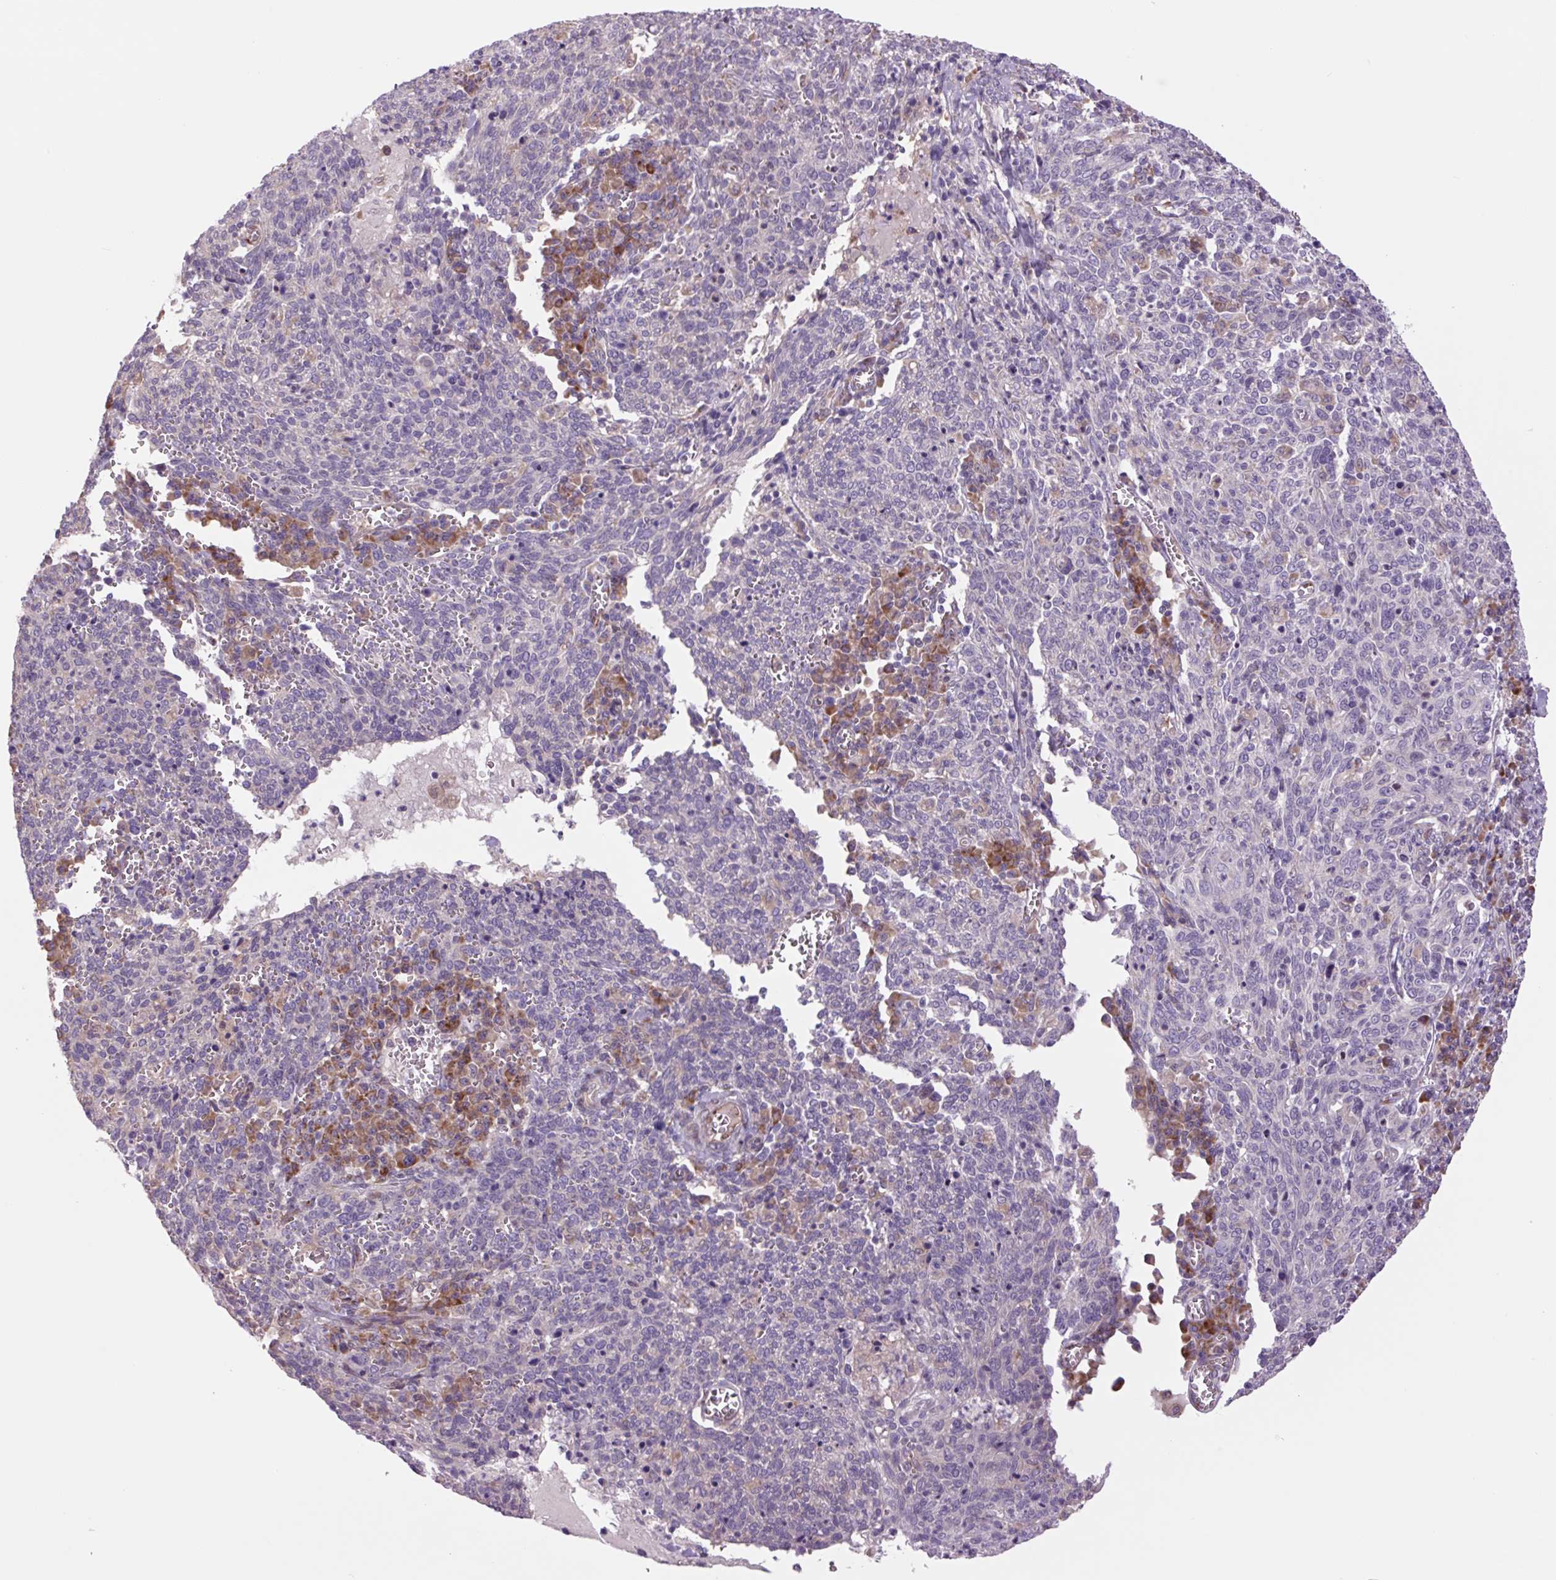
{"staining": {"intensity": "negative", "quantity": "none", "location": "none"}, "tissue": "cervical cancer", "cell_type": "Tumor cells", "image_type": "cancer", "snomed": [{"axis": "morphology", "description": "Squamous cell carcinoma, NOS"}, {"axis": "topography", "description": "Cervix"}], "caption": "A micrograph of cervical cancer stained for a protein demonstrates no brown staining in tumor cells.", "gene": "PLA2G4A", "patient": {"sex": "female", "age": 46}}